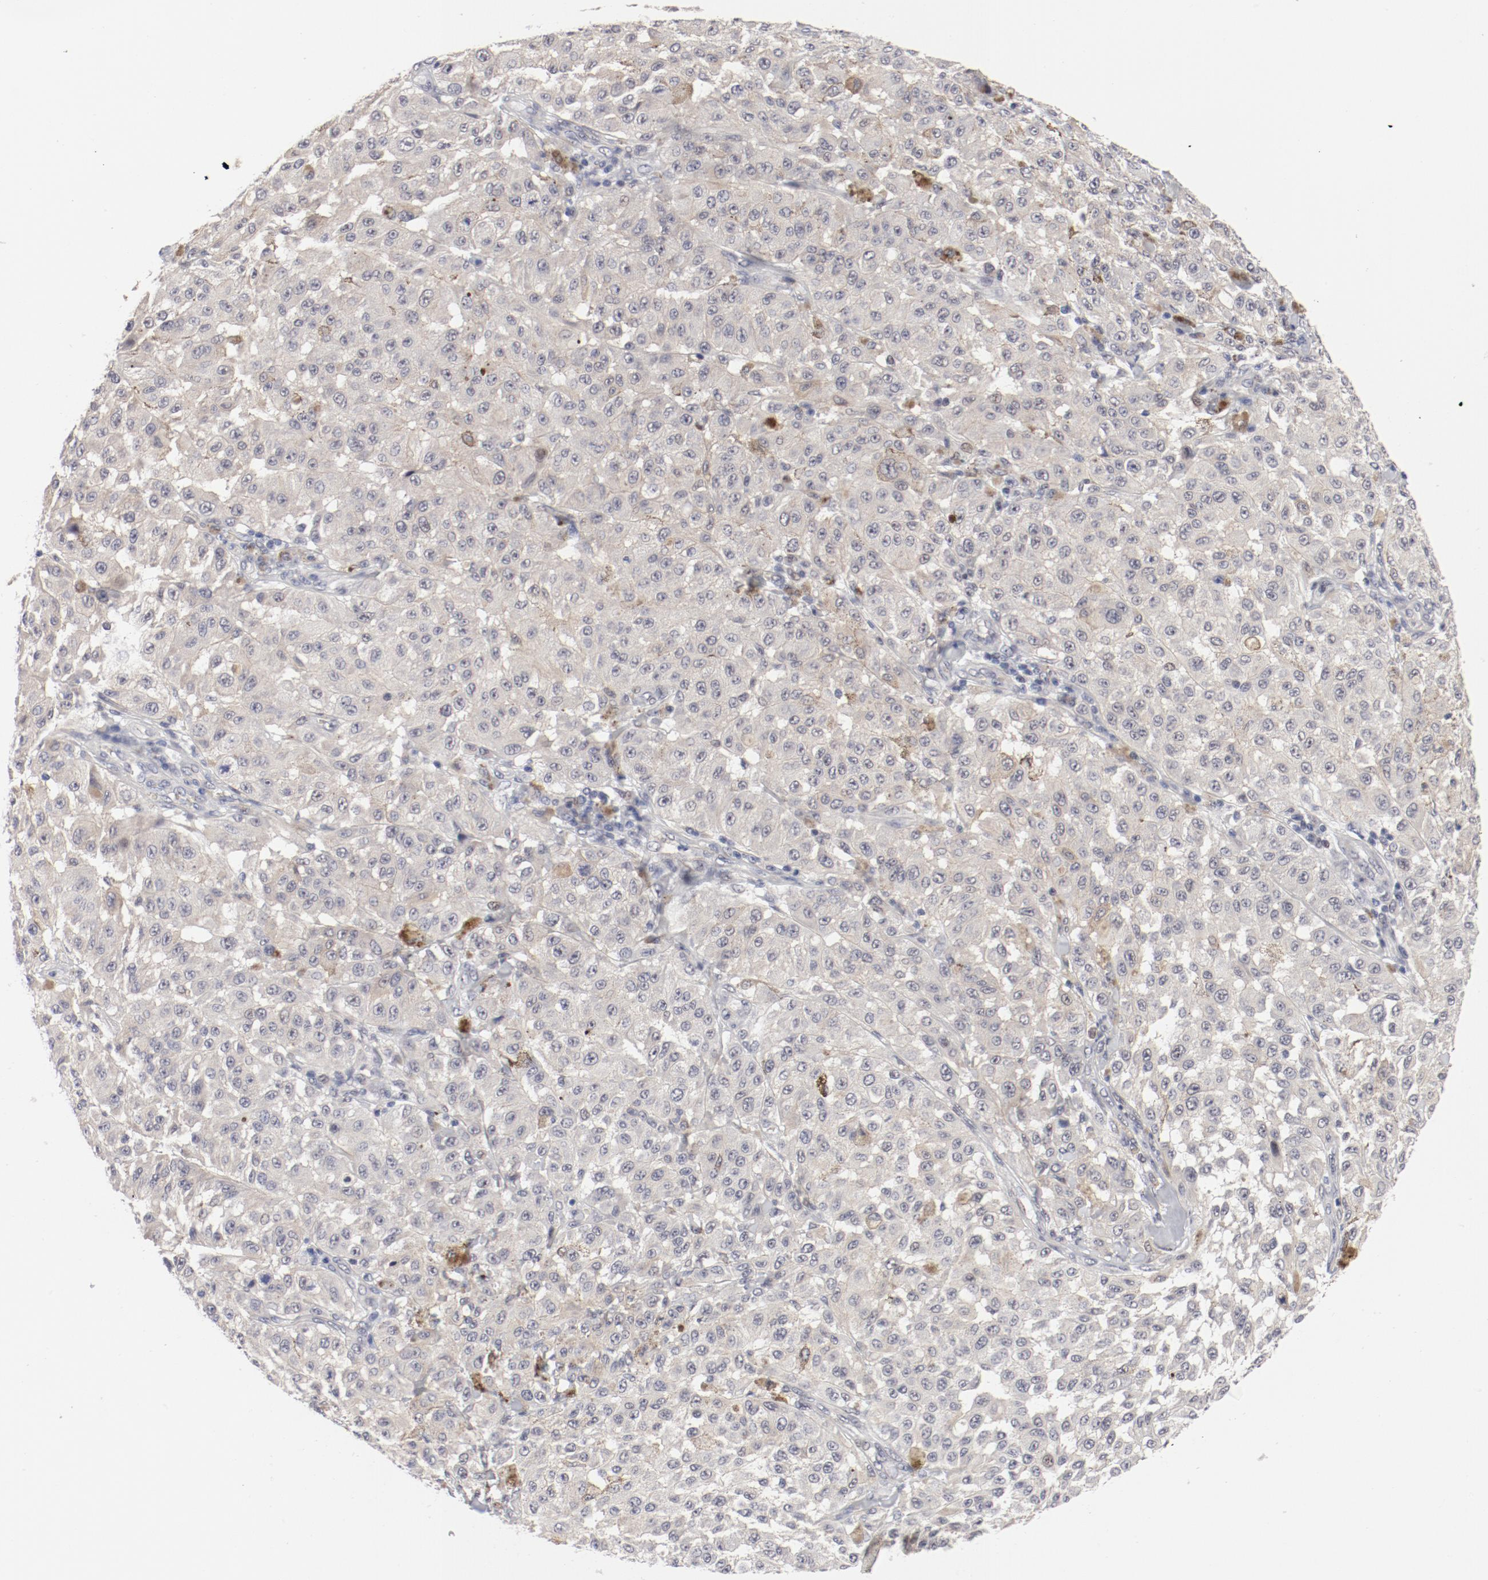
{"staining": {"intensity": "negative", "quantity": "none", "location": "none"}, "tissue": "melanoma", "cell_type": "Tumor cells", "image_type": "cancer", "snomed": [{"axis": "morphology", "description": "Malignant melanoma, NOS"}, {"axis": "topography", "description": "Skin"}], "caption": "Immunohistochemistry of human melanoma shows no positivity in tumor cells.", "gene": "FSCB", "patient": {"sex": "female", "age": 64}}